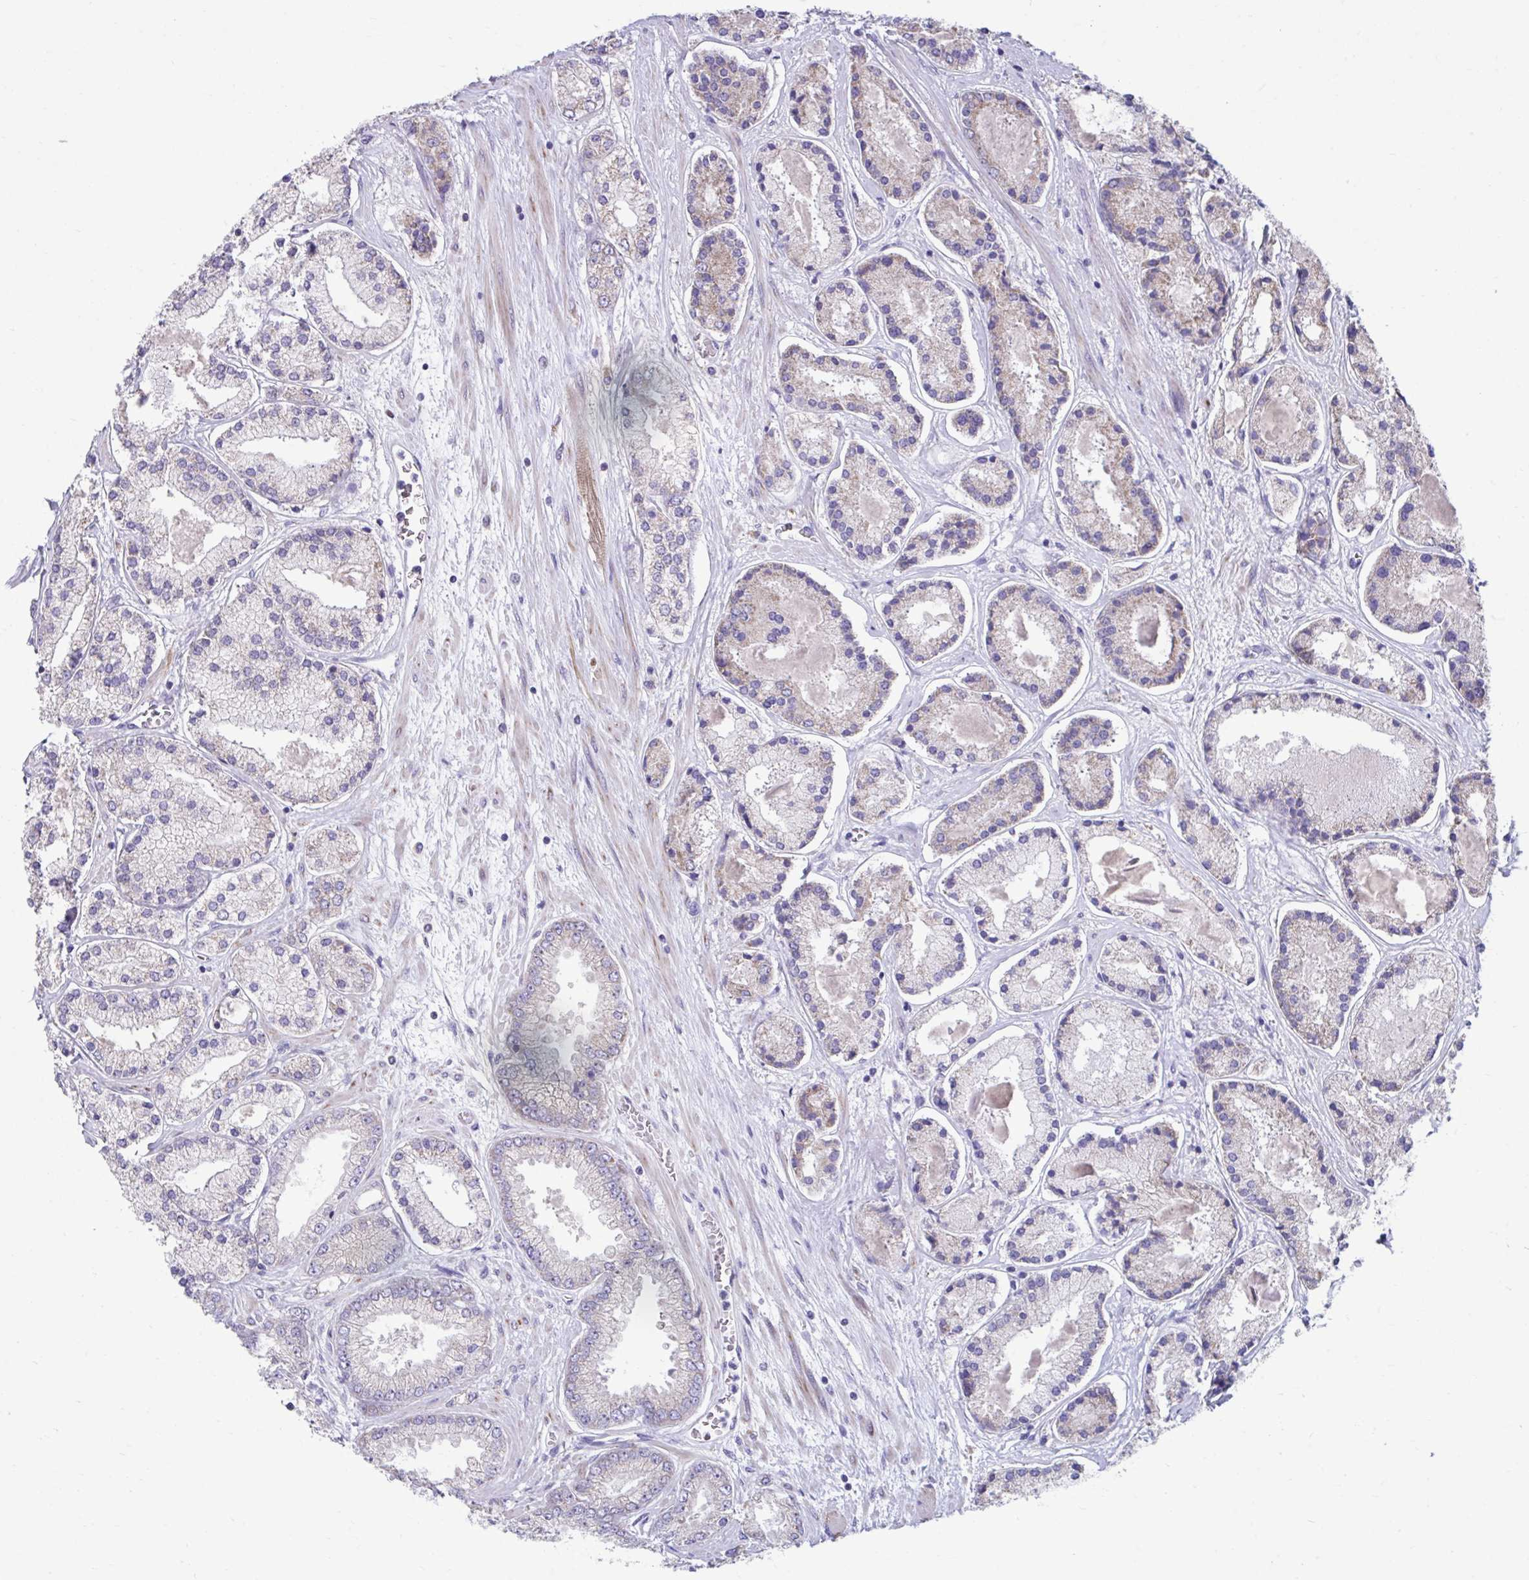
{"staining": {"intensity": "weak", "quantity": "<25%", "location": "cytoplasmic/membranous"}, "tissue": "prostate cancer", "cell_type": "Tumor cells", "image_type": "cancer", "snomed": [{"axis": "morphology", "description": "Adenocarcinoma, High grade"}, {"axis": "topography", "description": "Prostate"}], "caption": "Tumor cells show no significant positivity in prostate cancer (high-grade adenocarcinoma).", "gene": "LINGO4", "patient": {"sex": "male", "age": 67}}